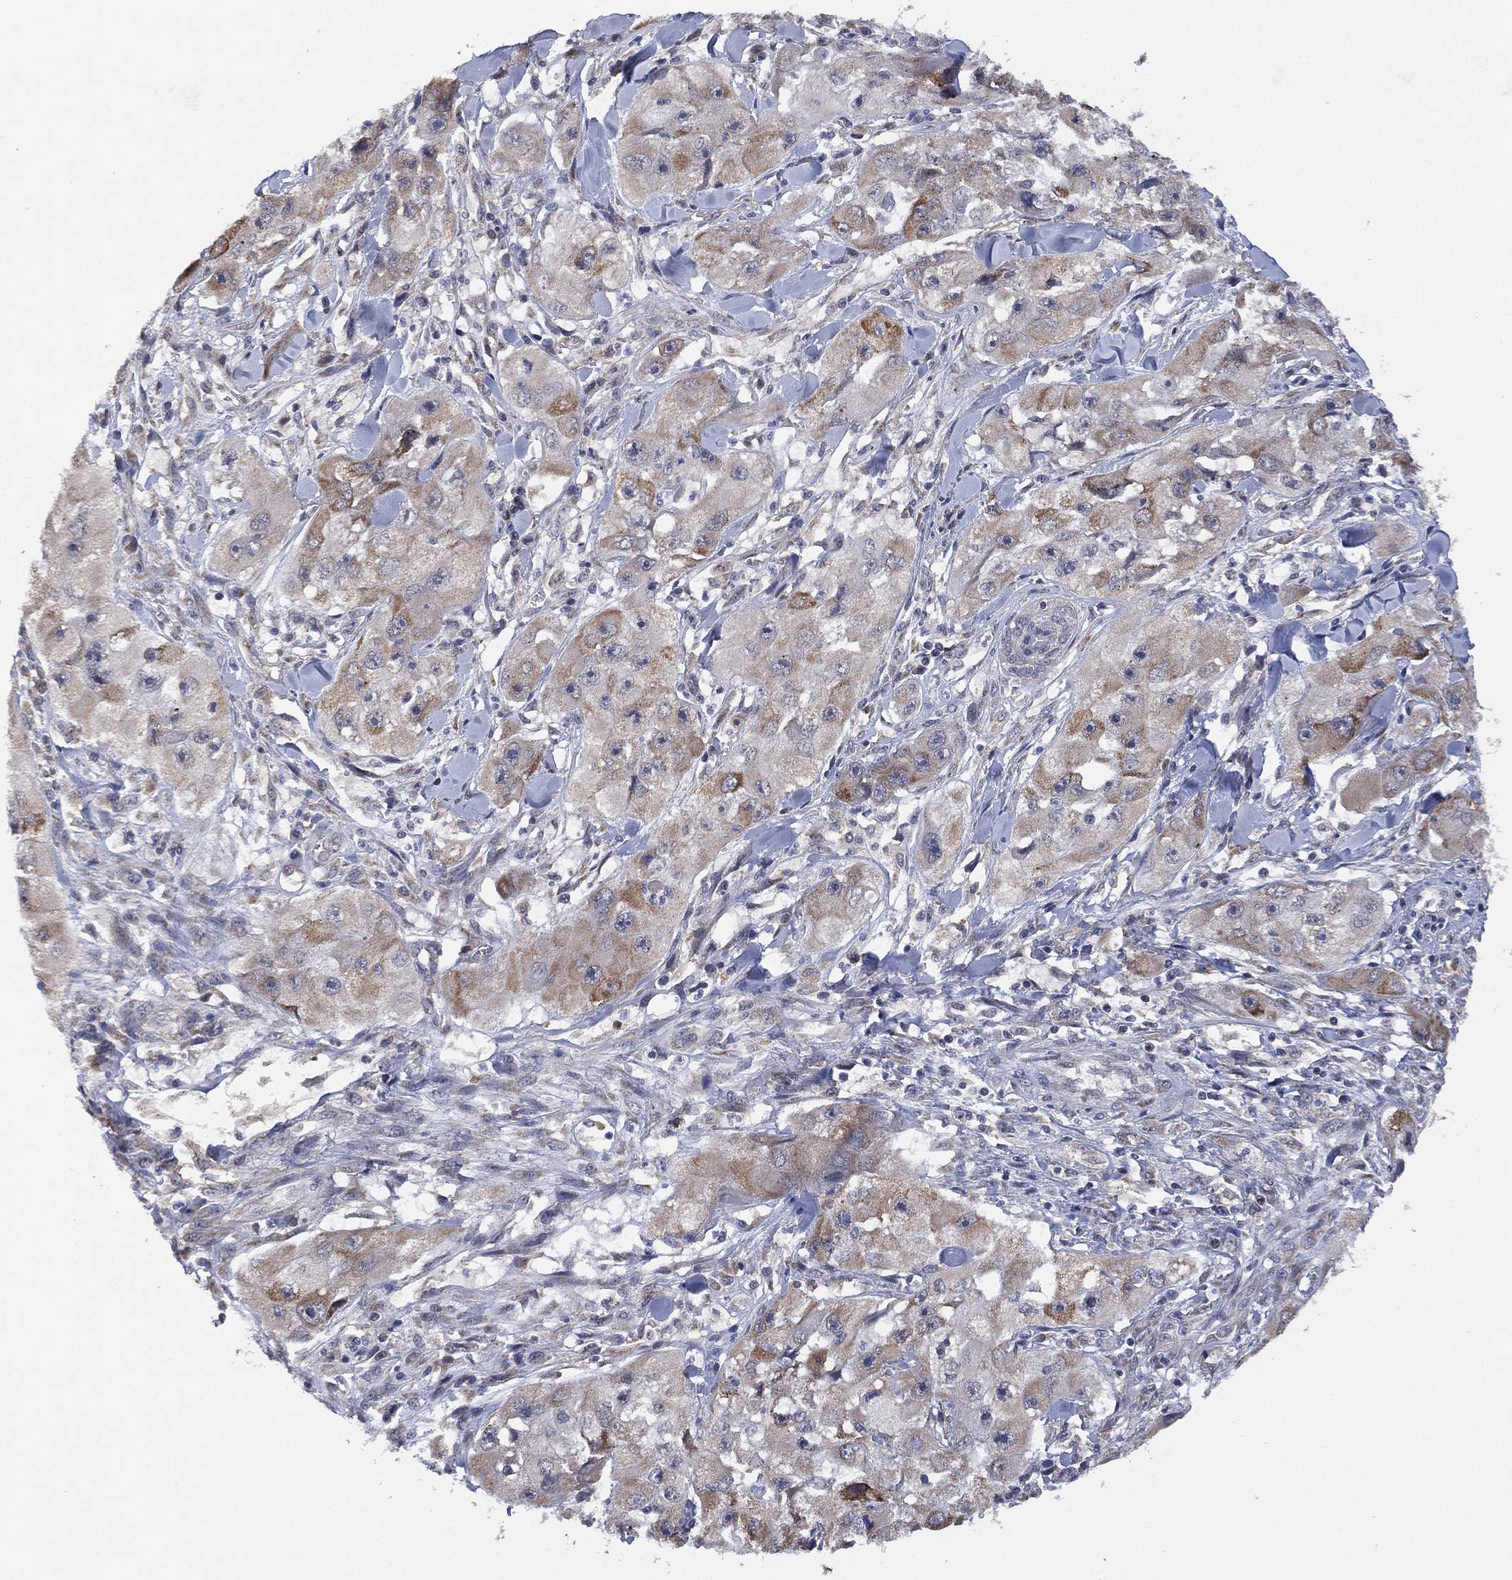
{"staining": {"intensity": "weak", "quantity": "<25%", "location": "cytoplasmic/membranous"}, "tissue": "skin cancer", "cell_type": "Tumor cells", "image_type": "cancer", "snomed": [{"axis": "morphology", "description": "Squamous cell carcinoma, NOS"}, {"axis": "topography", "description": "Skin"}, {"axis": "topography", "description": "Subcutis"}], "caption": "Human squamous cell carcinoma (skin) stained for a protein using IHC demonstrates no positivity in tumor cells.", "gene": "SELENOO", "patient": {"sex": "male", "age": 73}}